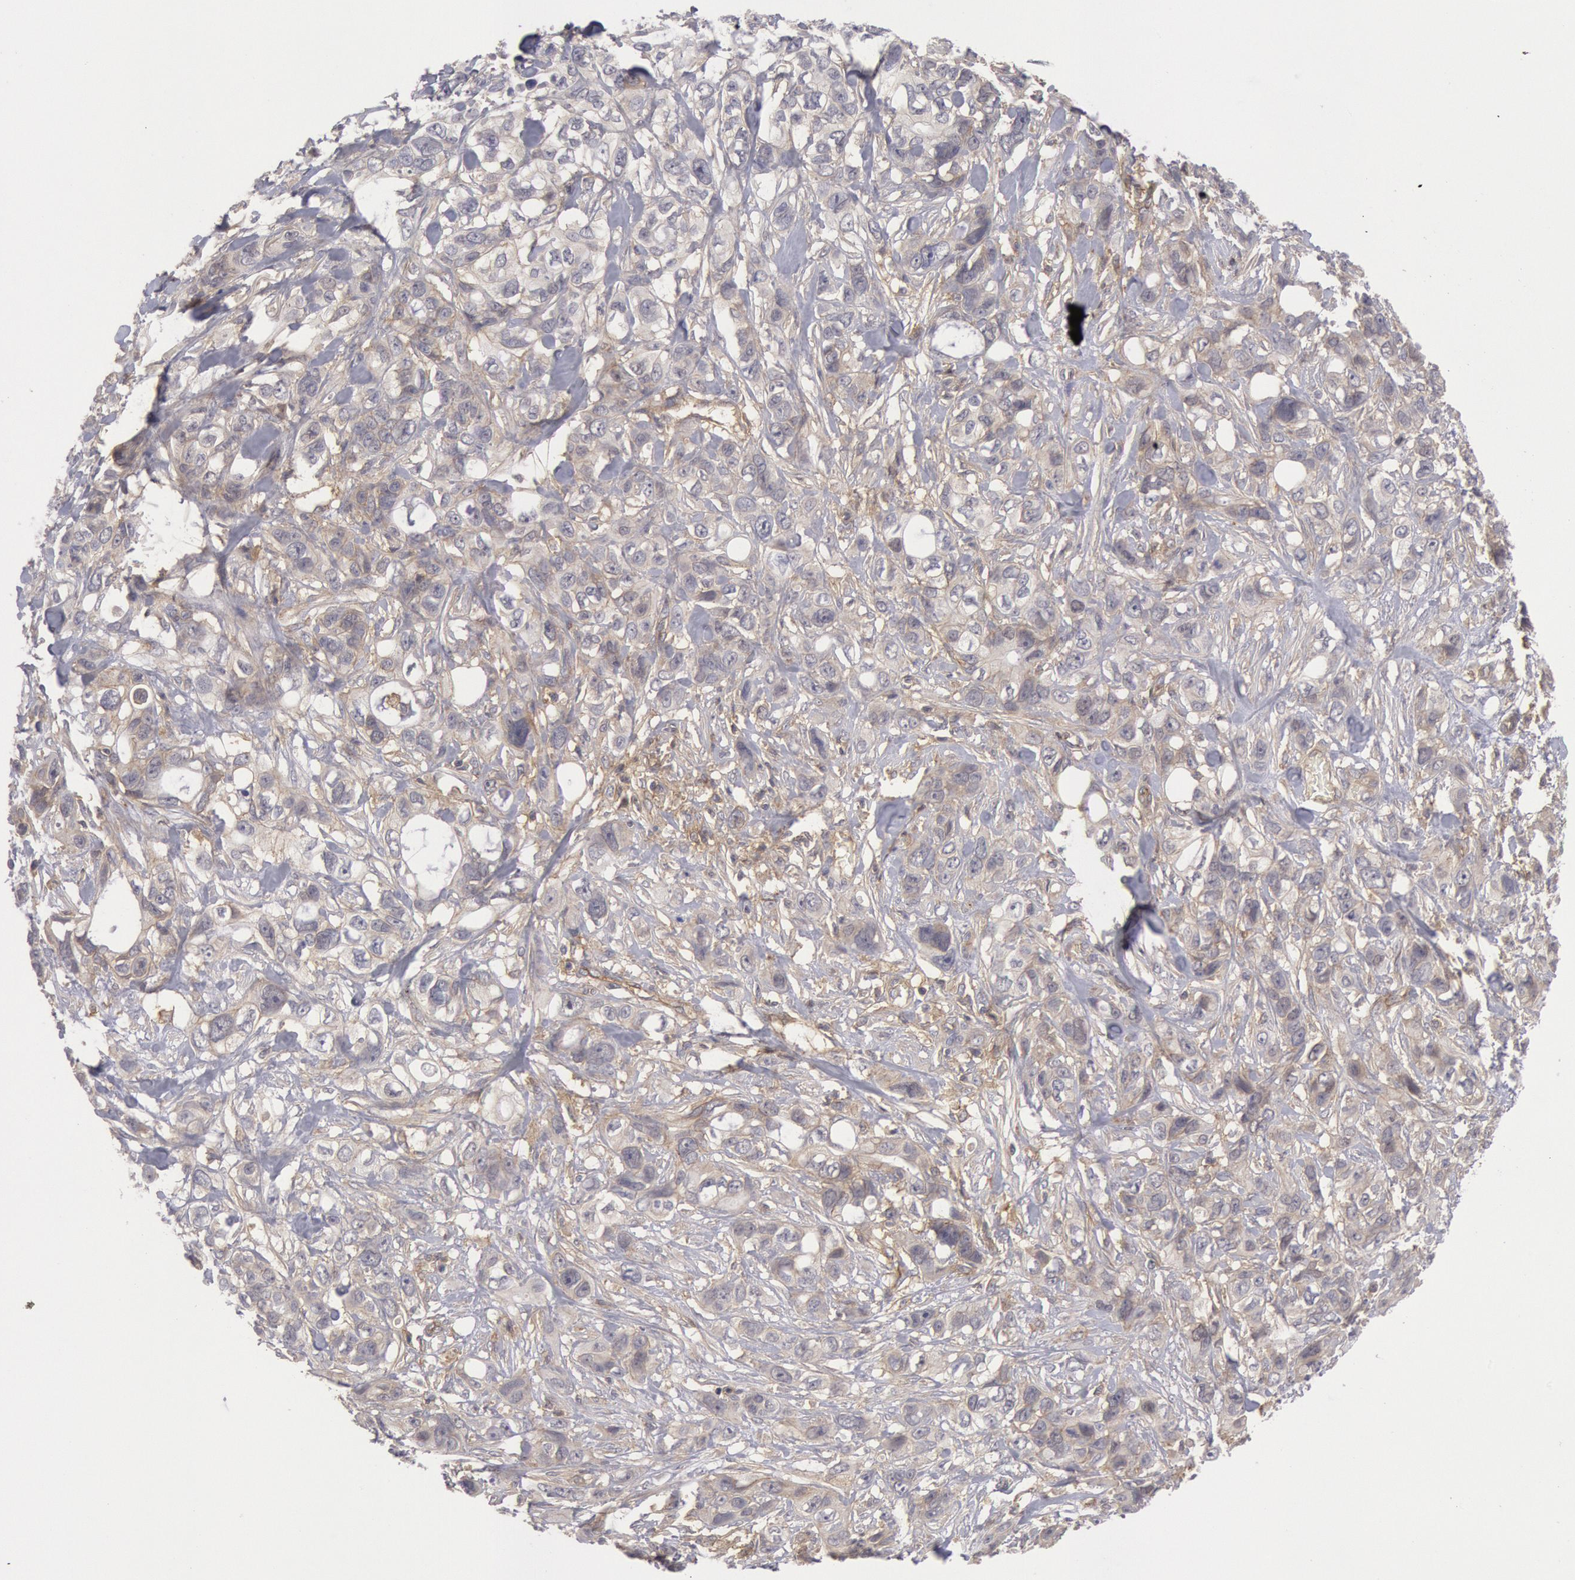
{"staining": {"intensity": "moderate", "quantity": ">75%", "location": "cytoplasmic/membranous"}, "tissue": "stomach cancer", "cell_type": "Tumor cells", "image_type": "cancer", "snomed": [{"axis": "morphology", "description": "Adenocarcinoma, NOS"}, {"axis": "topography", "description": "Stomach, upper"}], "caption": "Protein expression by IHC shows moderate cytoplasmic/membranous staining in about >75% of tumor cells in adenocarcinoma (stomach).", "gene": "STX4", "patient": {"sex": "male", "age": 47}}